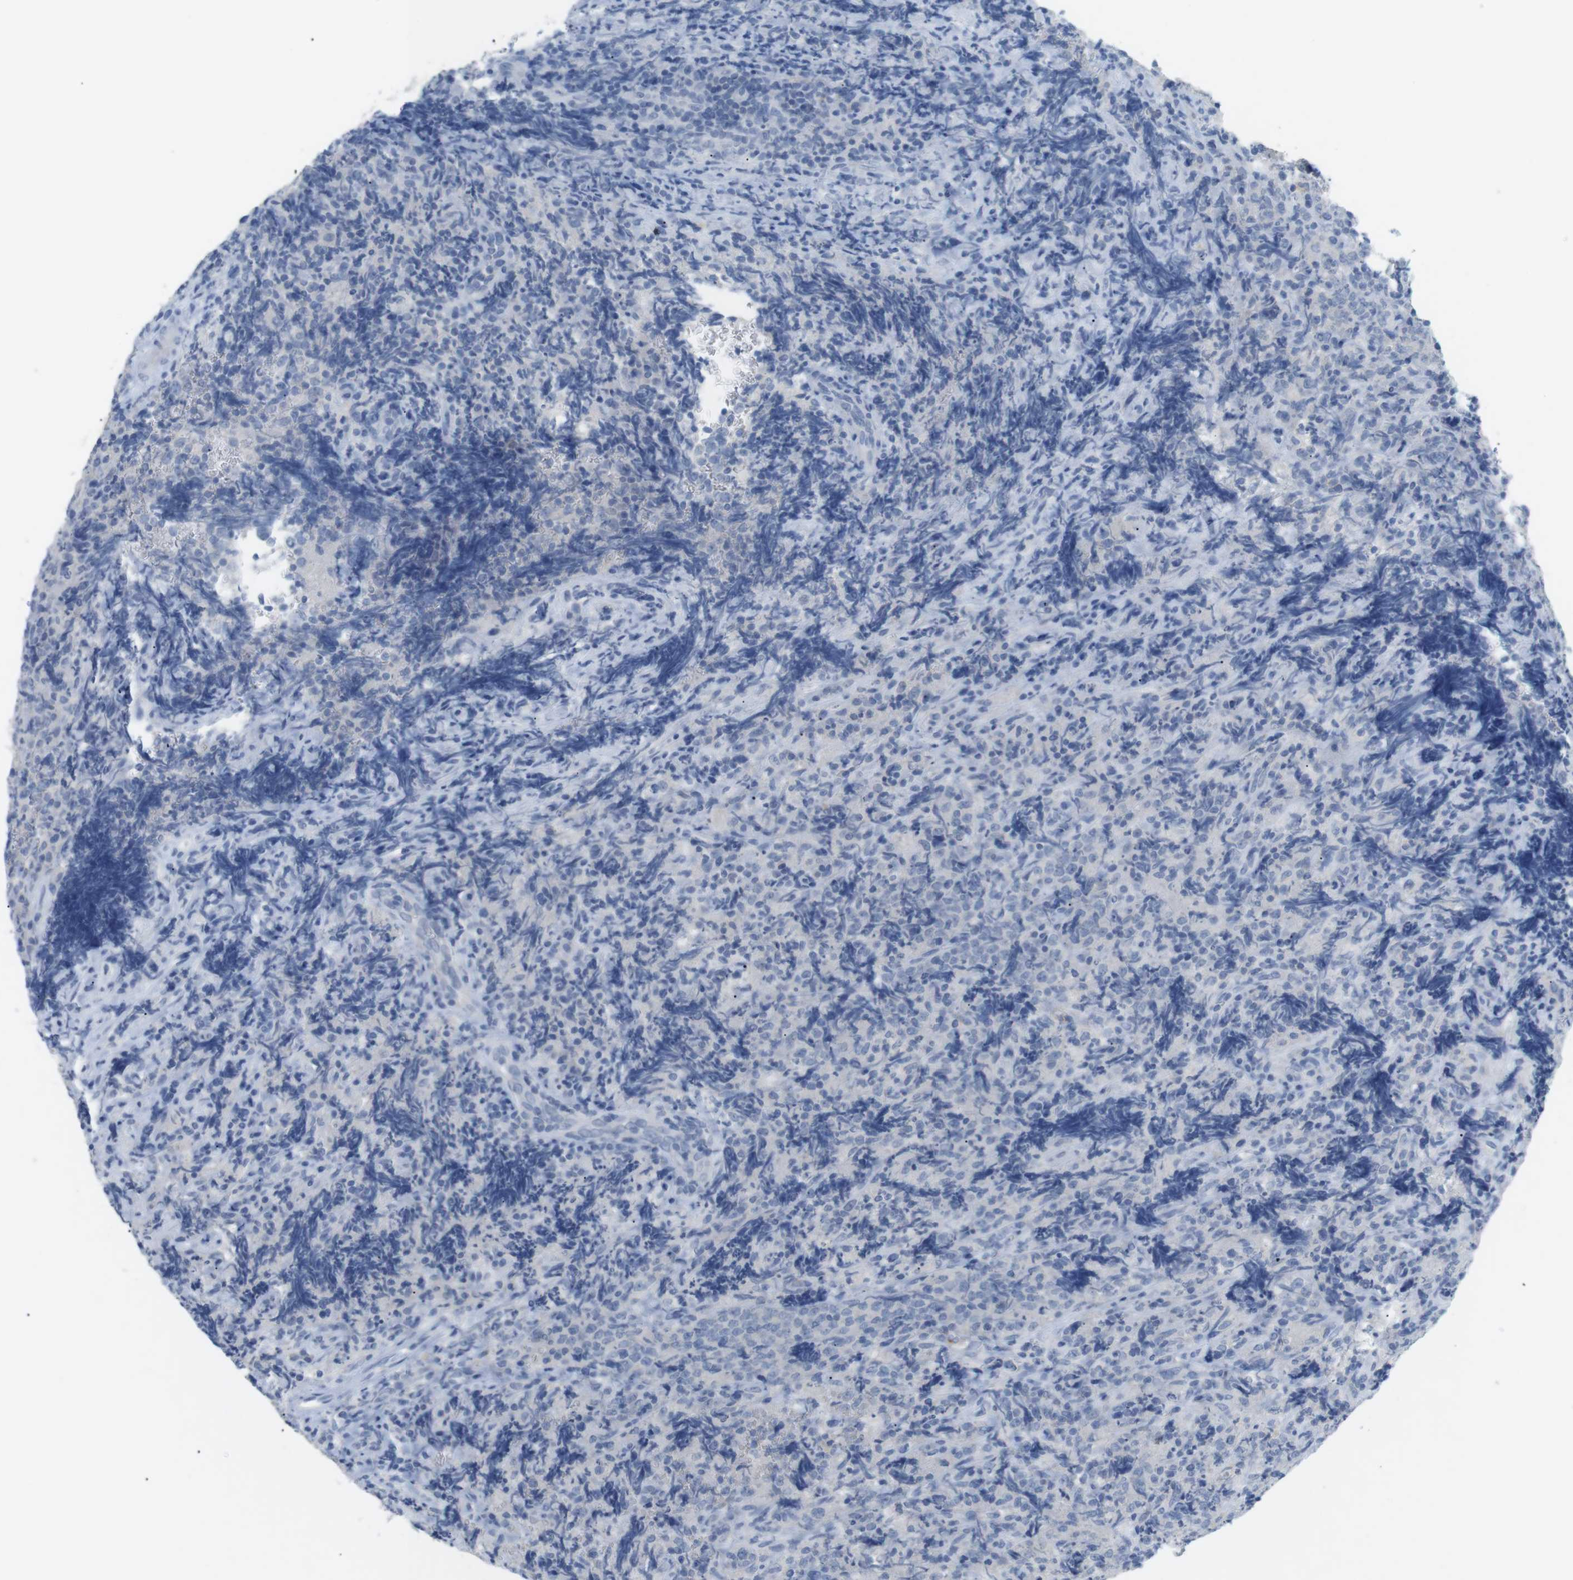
{"staining": {"intensity": "negative", "quantity": "none", "location": "none"}, "tissue": "lymphoma", "cell_type": "Tumor cells", "image_type": "cancer", "snomed": [{"axis": "morphology", "description": "Malignant lymphoma, non-Hodgkin's type, High grade"}, {"axis": "topography", "description": "Tonsil"}], "caption": "This is an IHC histopathology image of human high-grade malignant lymphoma, non-Hodgkin's type. There is no staining in tumor cells.", "gene": "HBG2", "patient": {"sex": "female", "age": 36}}